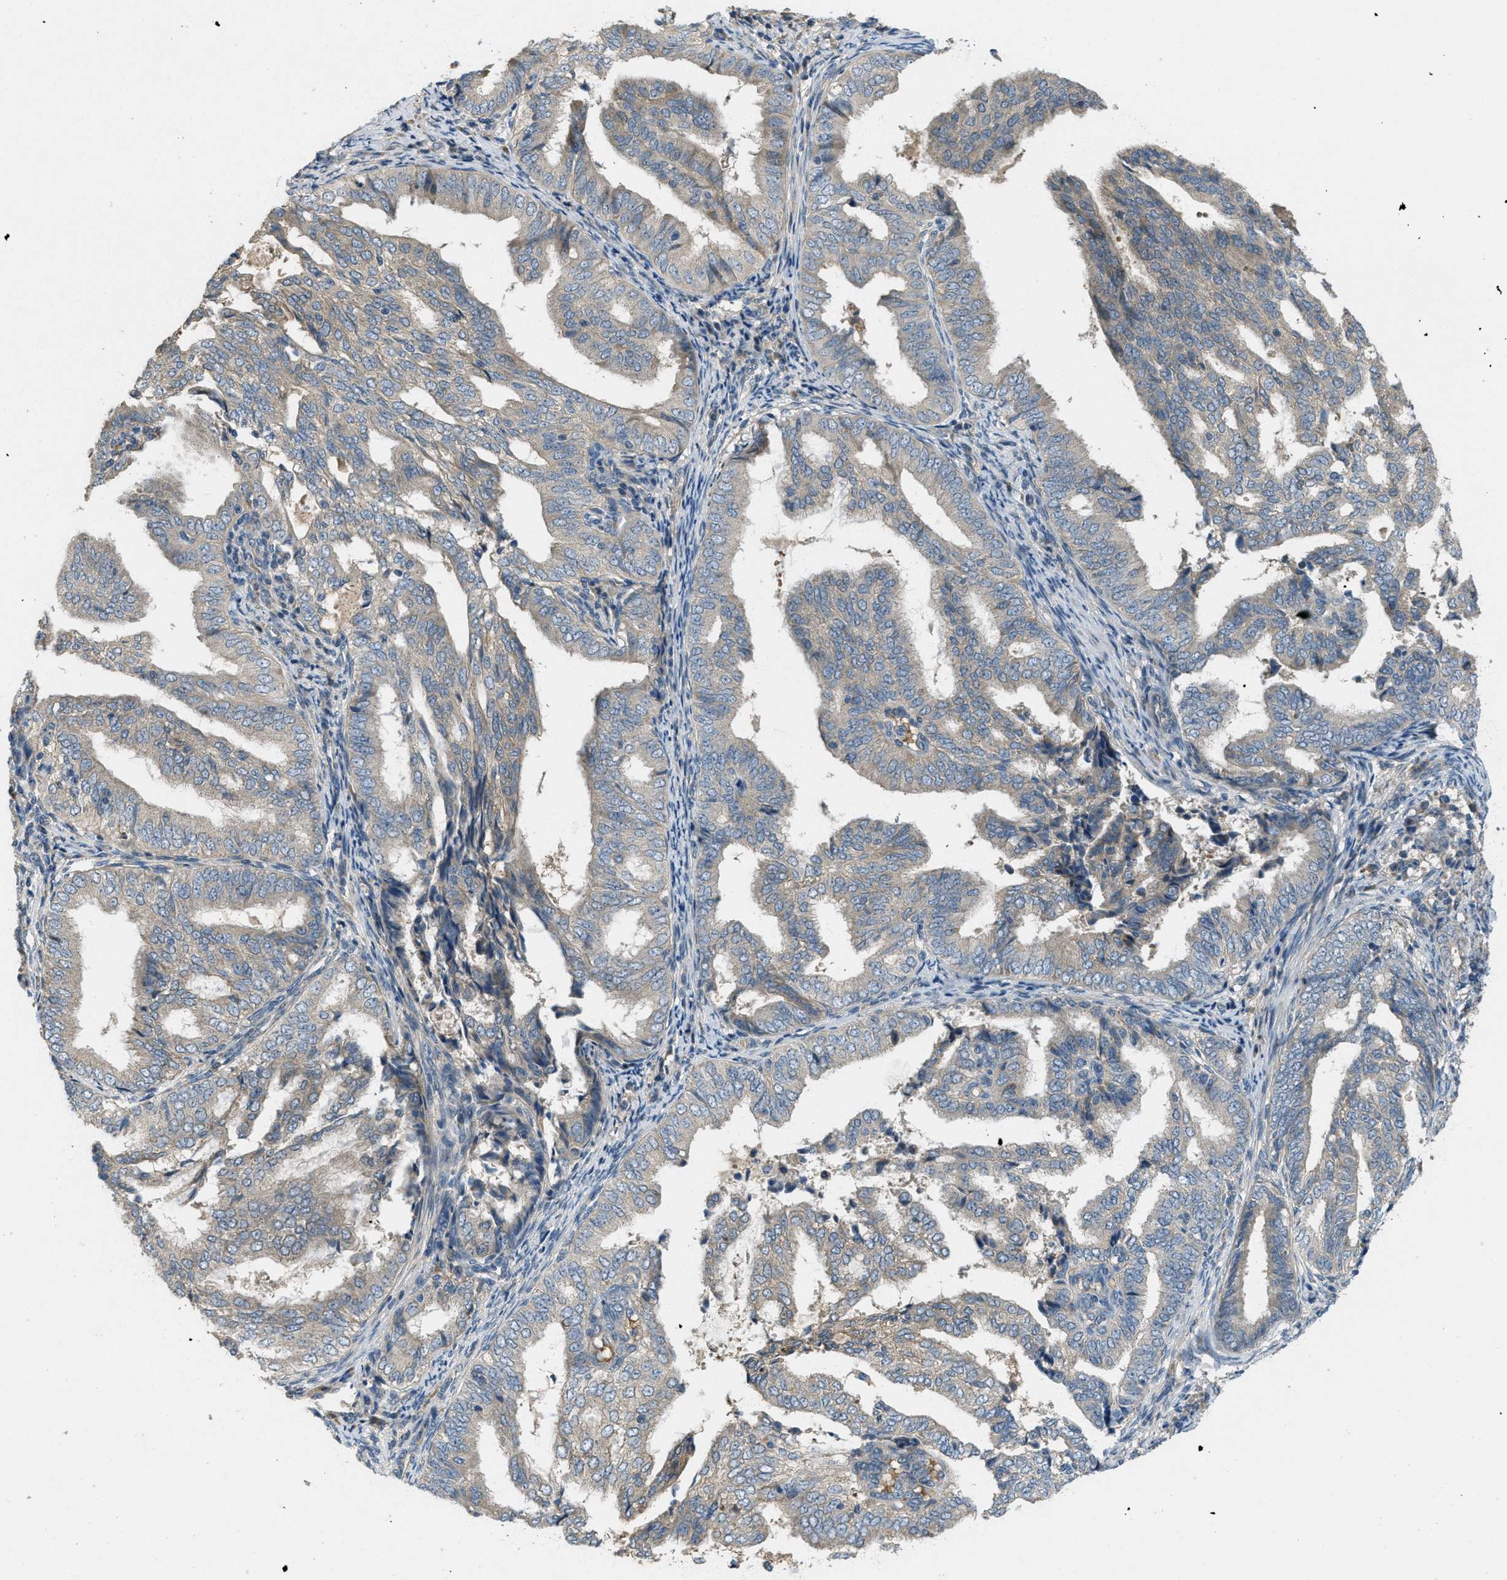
{"staining": {"intensity": "weak", "quantity": ">75%", "location": "cytoplasmic/membranous"}, "tissue": "endometrial cancer", "cell_type": "Tumor cells", "image_type": "cancer", "snomed": [{"axis": "morphology", "description": "Adenocarcinoma, NOS"}, {"axis": "topography", "description": "Endometrium"}], "caption": "IHC (DAB (3,3'-diaminobenzidine)) staining of endometrial adenocarcinoma demonstrates weak cytoplasmic/membranous protein expression in about >75% of tumor cells. (brown staining indicates protein expression, while blue staining denotes nuclei).", "gene": "ADCY6", "patient": {"sex": "female", "age": 58}}